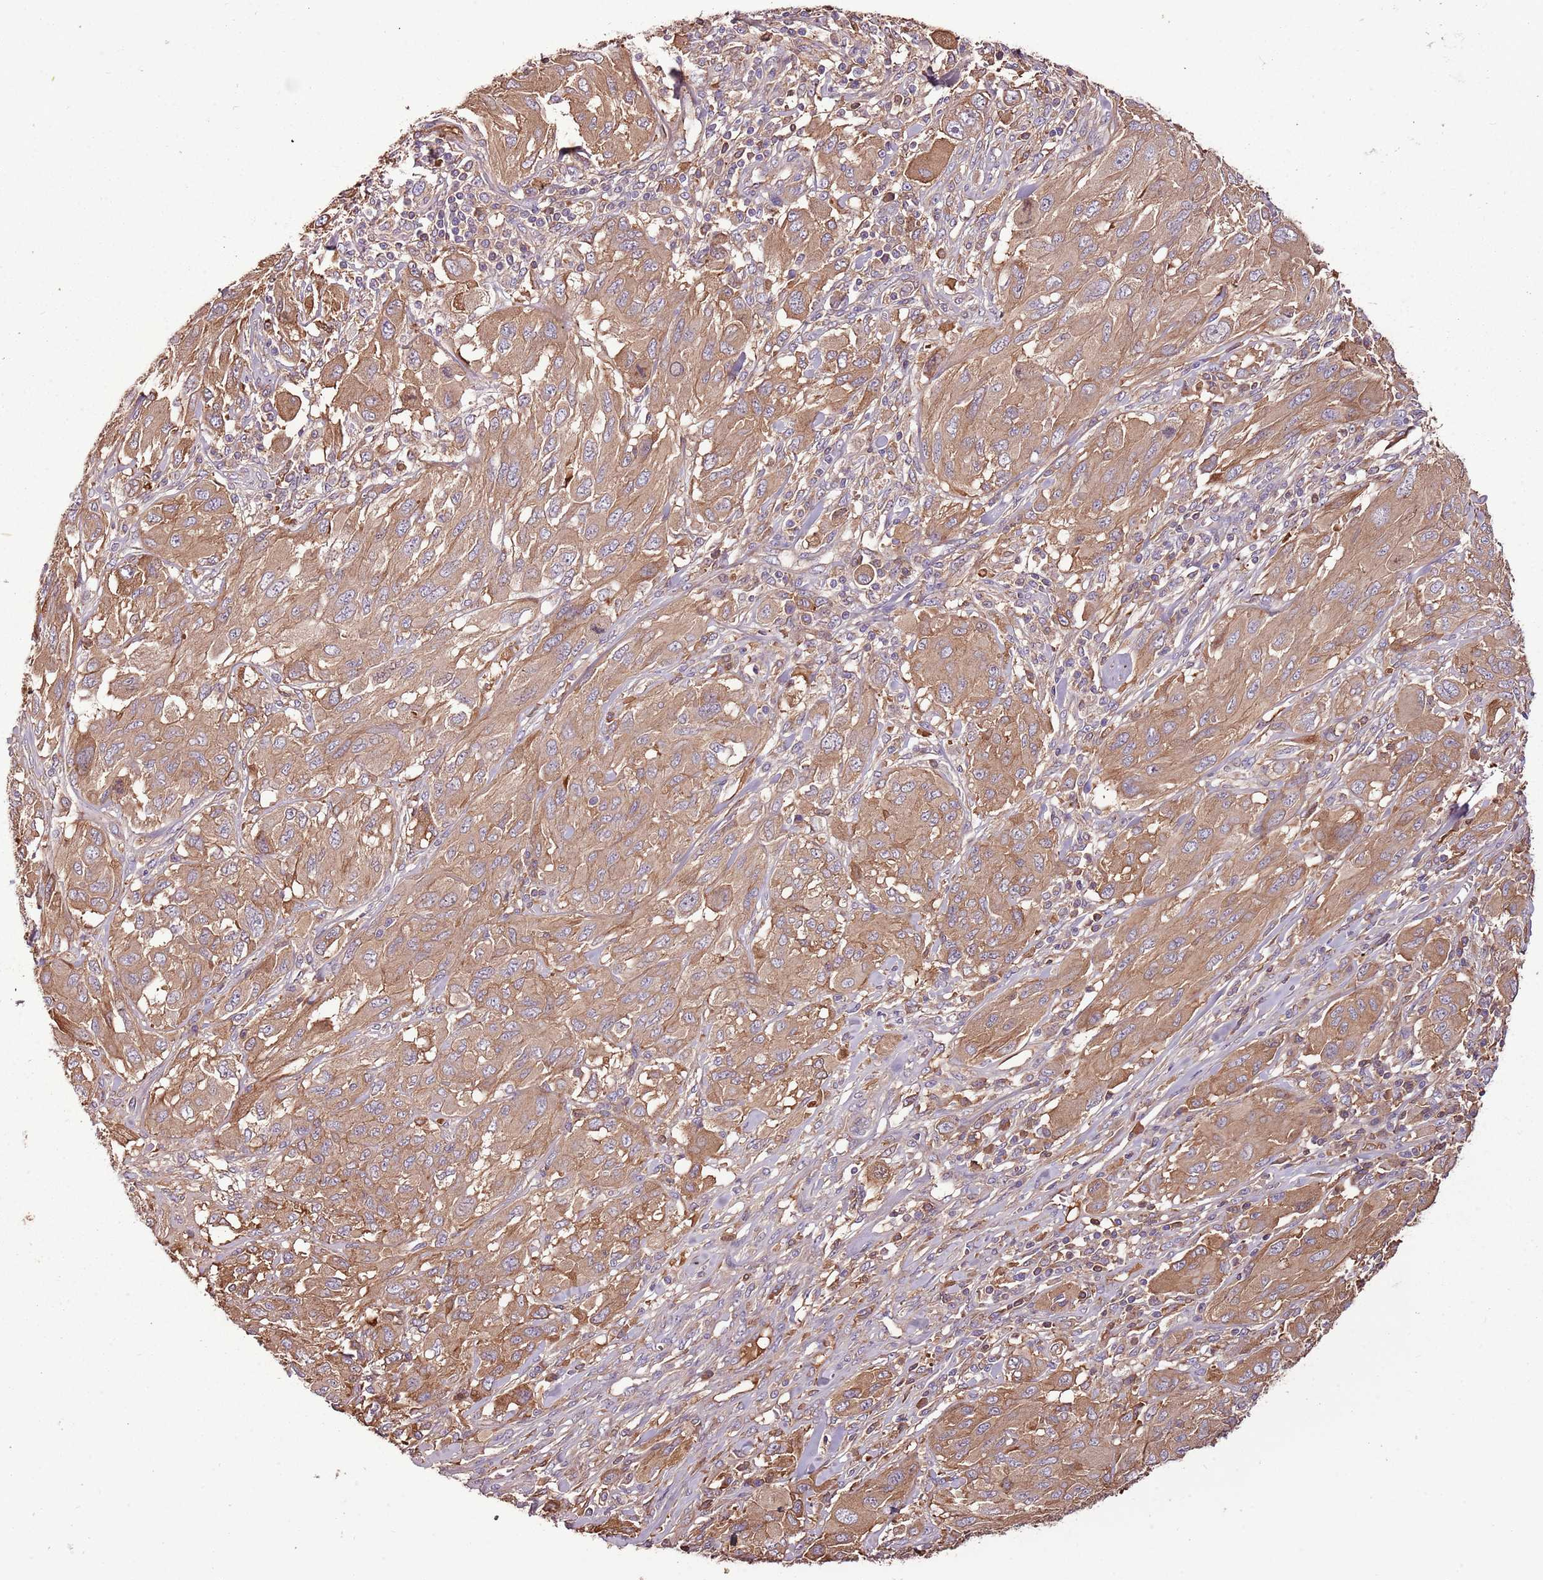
{"staining": {"intensity": "moderate", "quantity": ">75%", "location": "cytoplasmic/membranous"}, "tissue": "melanoma", "cell_type": "Tumor cells", "image_type": "cancer", "snomed": [{"axis": "morphology", "description": "Malignant melanoma, NOS"}, {"axis": "topography", "description": "Skin"}], "caption": "The photomicrograph displays immunohistochemical staining of melanoma. There is moderate cytoplasmic/membranous staining is seen in approximately >75% of tumor cells. (DAB (3,3'-diaminobenzidine) IHC with brightfield microscopy, high magnification).", "gene": "DENR", "patient": {"sex": "female", "age": 91}}